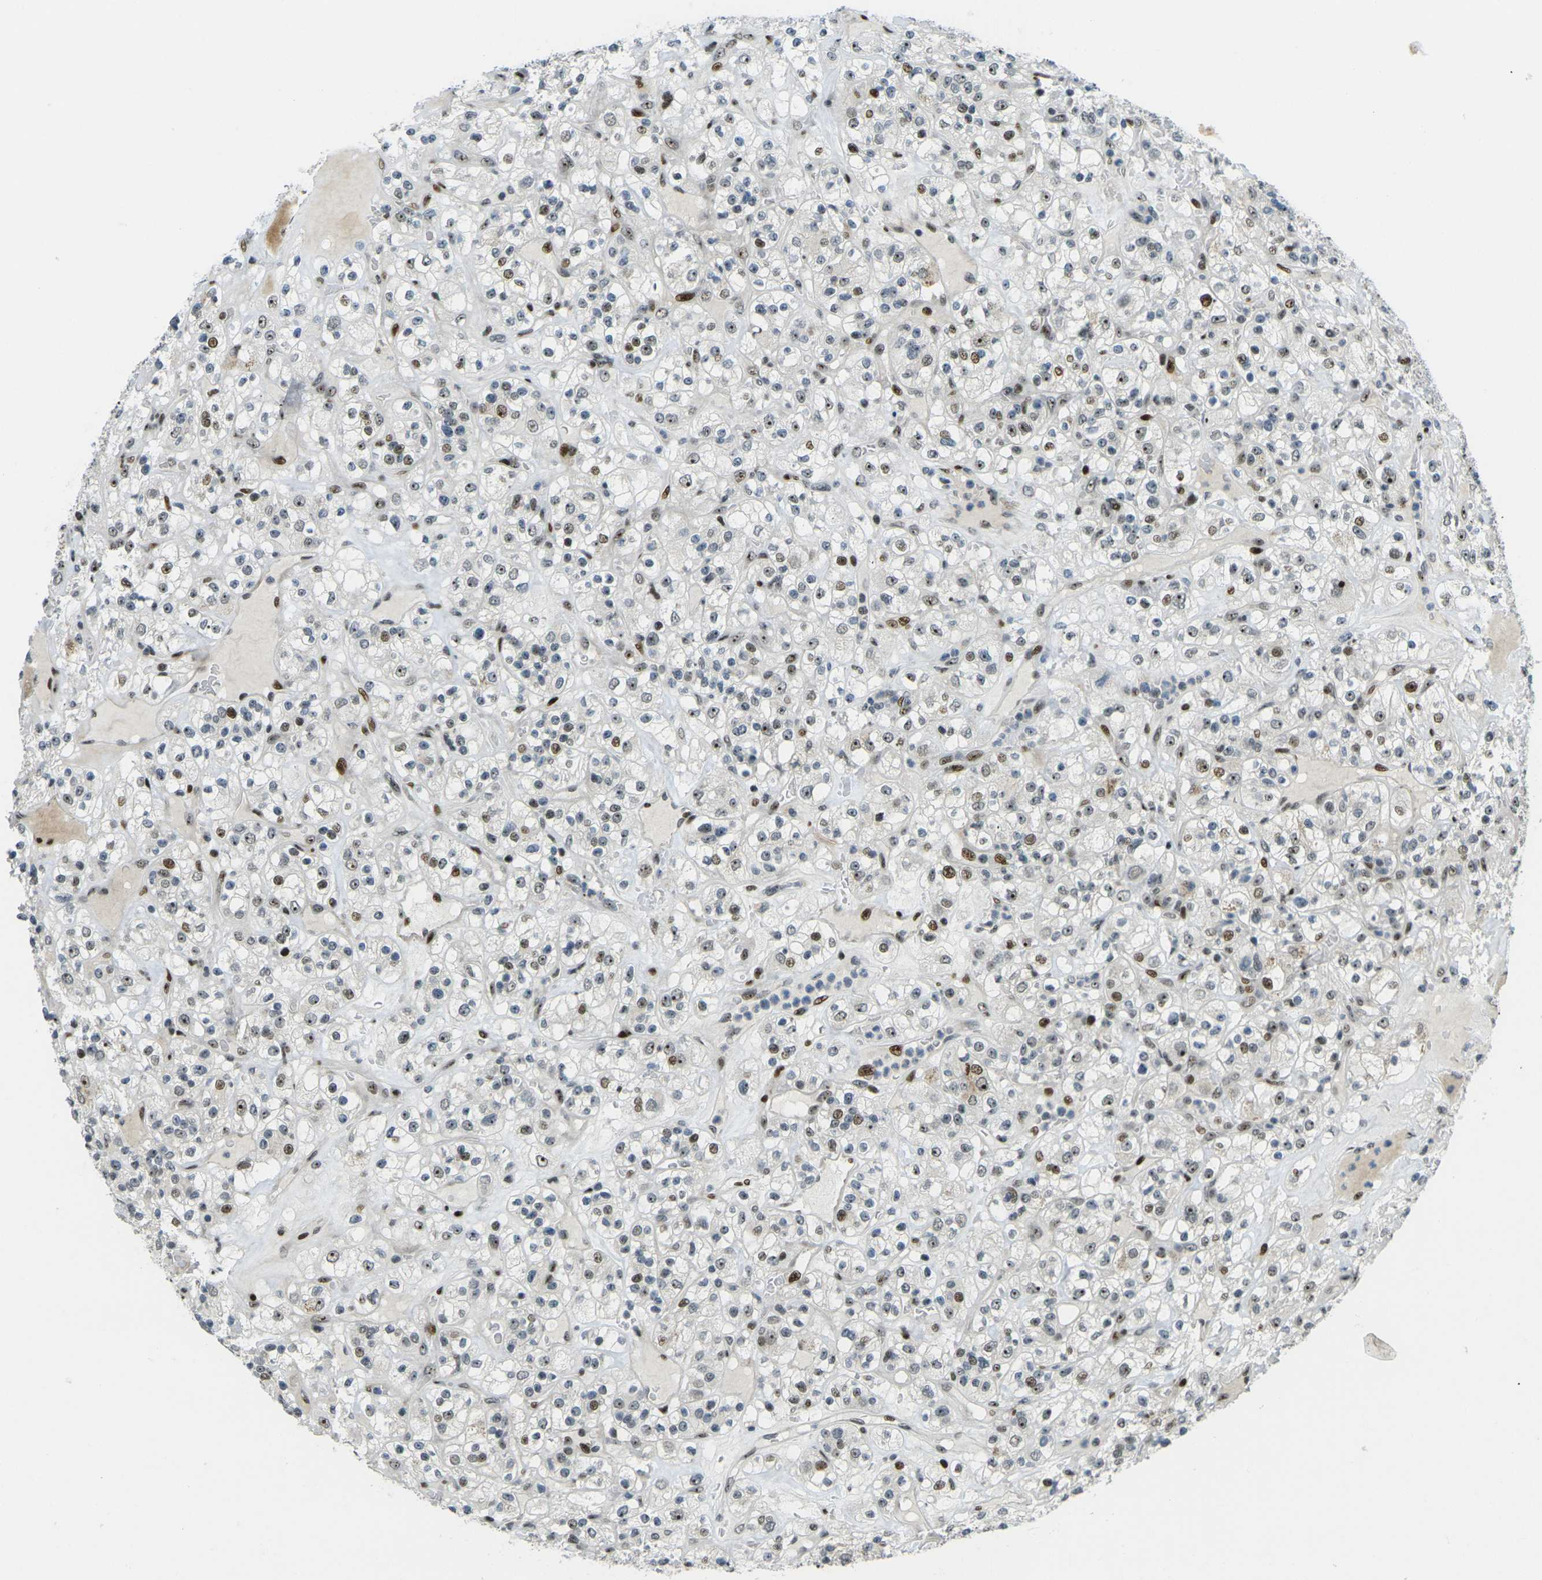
{"staining": {"intensity": "strong", "quantity": ">75%", "location": "nuclear"}, "tissue": "renal cancer", "cell_type": "Tumor cells", "image_type": "cancer", "snomed": [{"axis": "morphology", "description": "Normal tissue, NOS"}, {"axis": "morphology", "description": "Adenocarcinoma, NOS"}, {"axis": "topography", "description": "Kidney"}], "caption": "Immunohistochemical staining of human adenocarcinoma (renal) reveals strong nuclear protein staining in approximately >75% of tumor cells.", "gene": "UBE2C", "patient": {"sex": "female", "age": 72}}